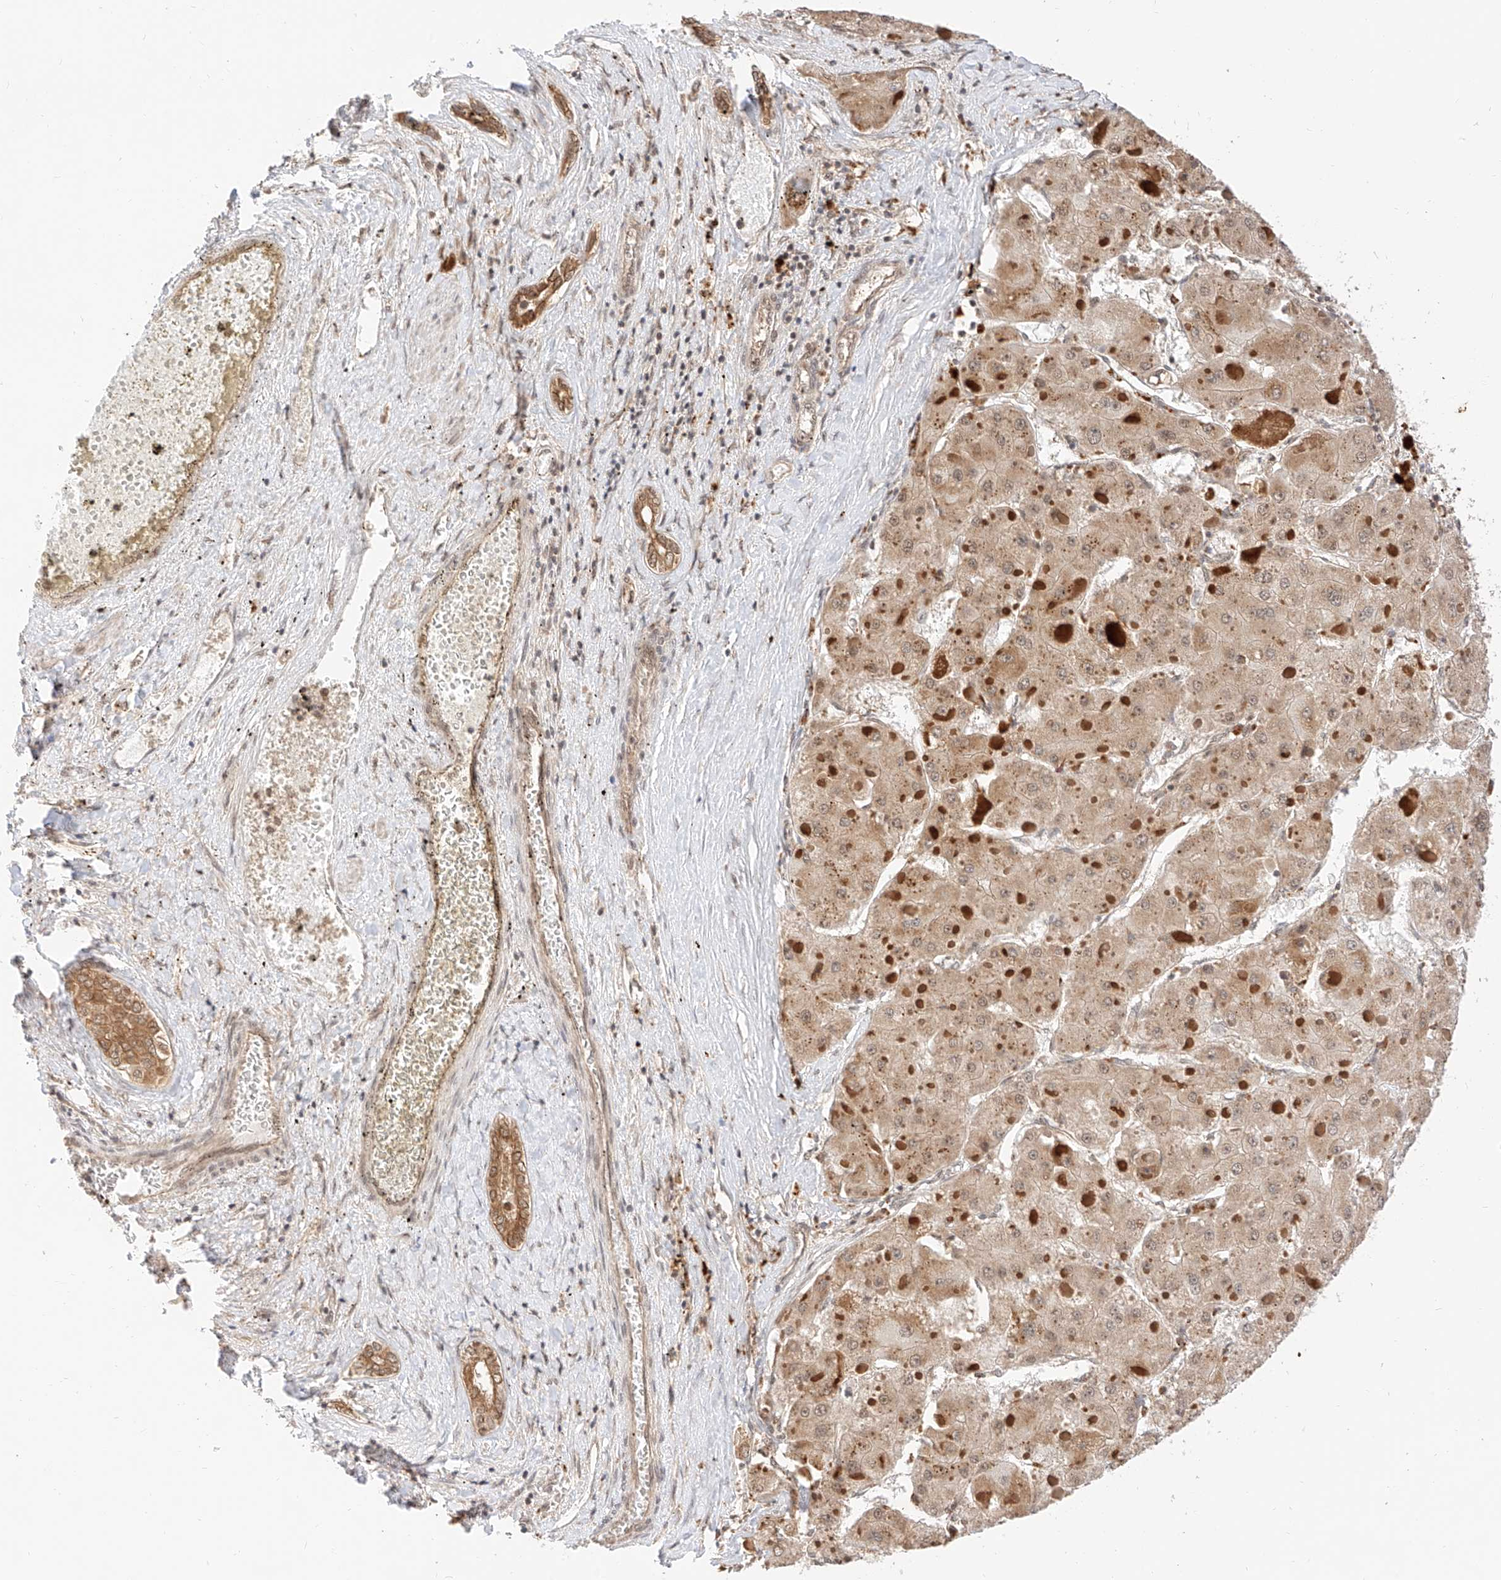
{"staining": {"intensity": "weak", "quantity": ">75%", "location": "cytoplasmic/membranous"}, "tissue": "liver cancer", "cell_type": "Tumor cells", "image_type": "cancer", "snomed": [{"axis": "morphology", "description": "Carcinoma, Hepatocellular, NOS"}, {"axis": "topography", "description": "Liver"}], "caption": "This histopathology image shows immunohistochemistry (IHC) staining of human liver cancer, with low weak cytoplasmic/membranous expression in about >75% of tumor cells.", "gene": "EIF4H", "patient": {"sex": "female", "age": 73}}